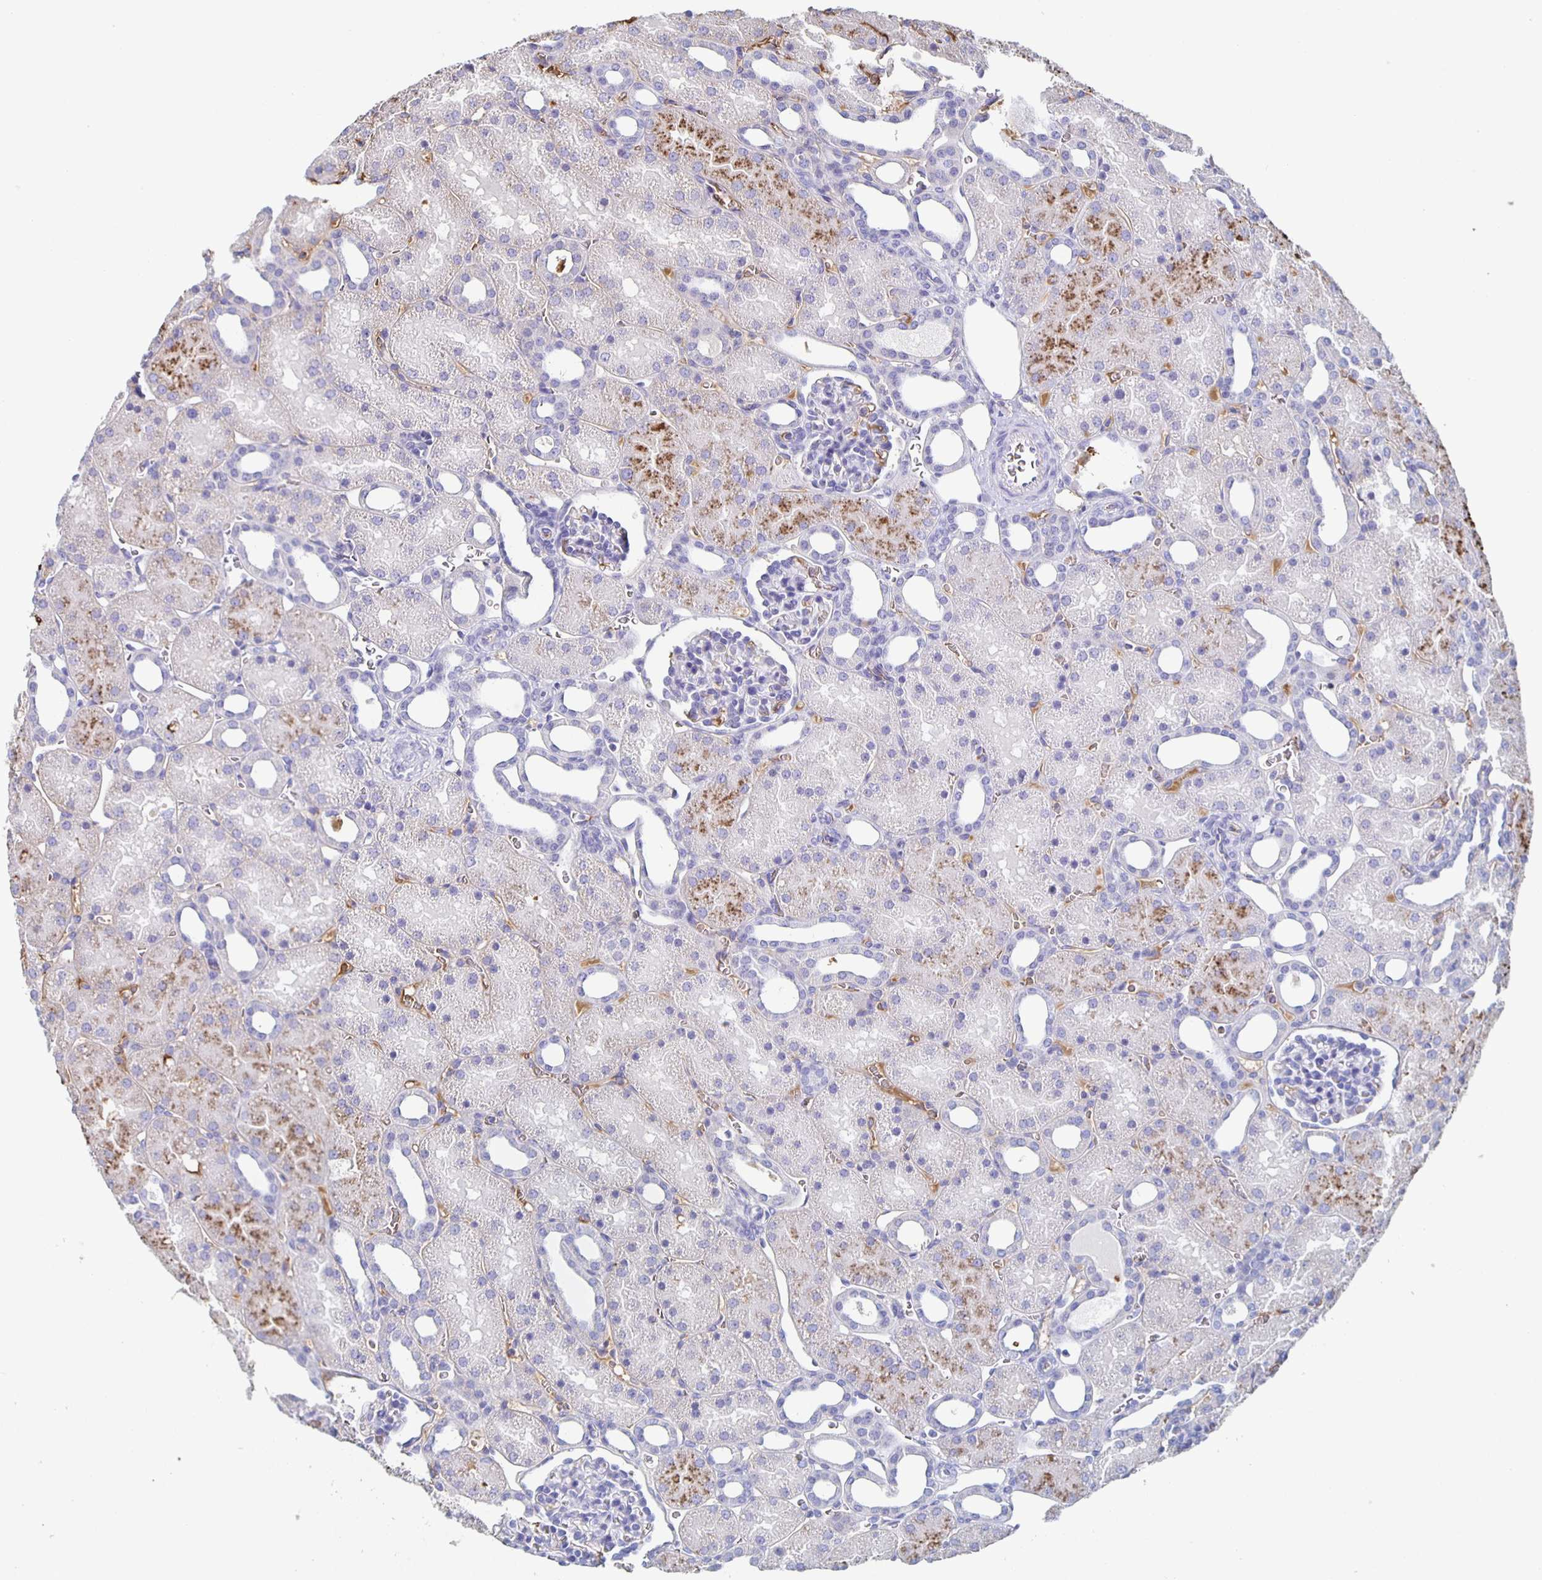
{"staining": {"intensity": "moderate", "quantity": "<25%", "location": "cytoplasmic/membranous"}, "tissue": "kidney", "cell_type": "Cells in glomeruli", "image_type": "normal", "snomed": [{"axis": "morphology", "description": "Normal tissue, NOS"}, {"axis": "topography", "description": "Kidney"}], "caption": "Moderate cytoplasmic/membranous expression for a protein is appreciated in about <25% of cells in glomeruli of unremarkable kidney using IHC.", "gene": "FGA", "patient": {"sex": "male", "age": 2}}